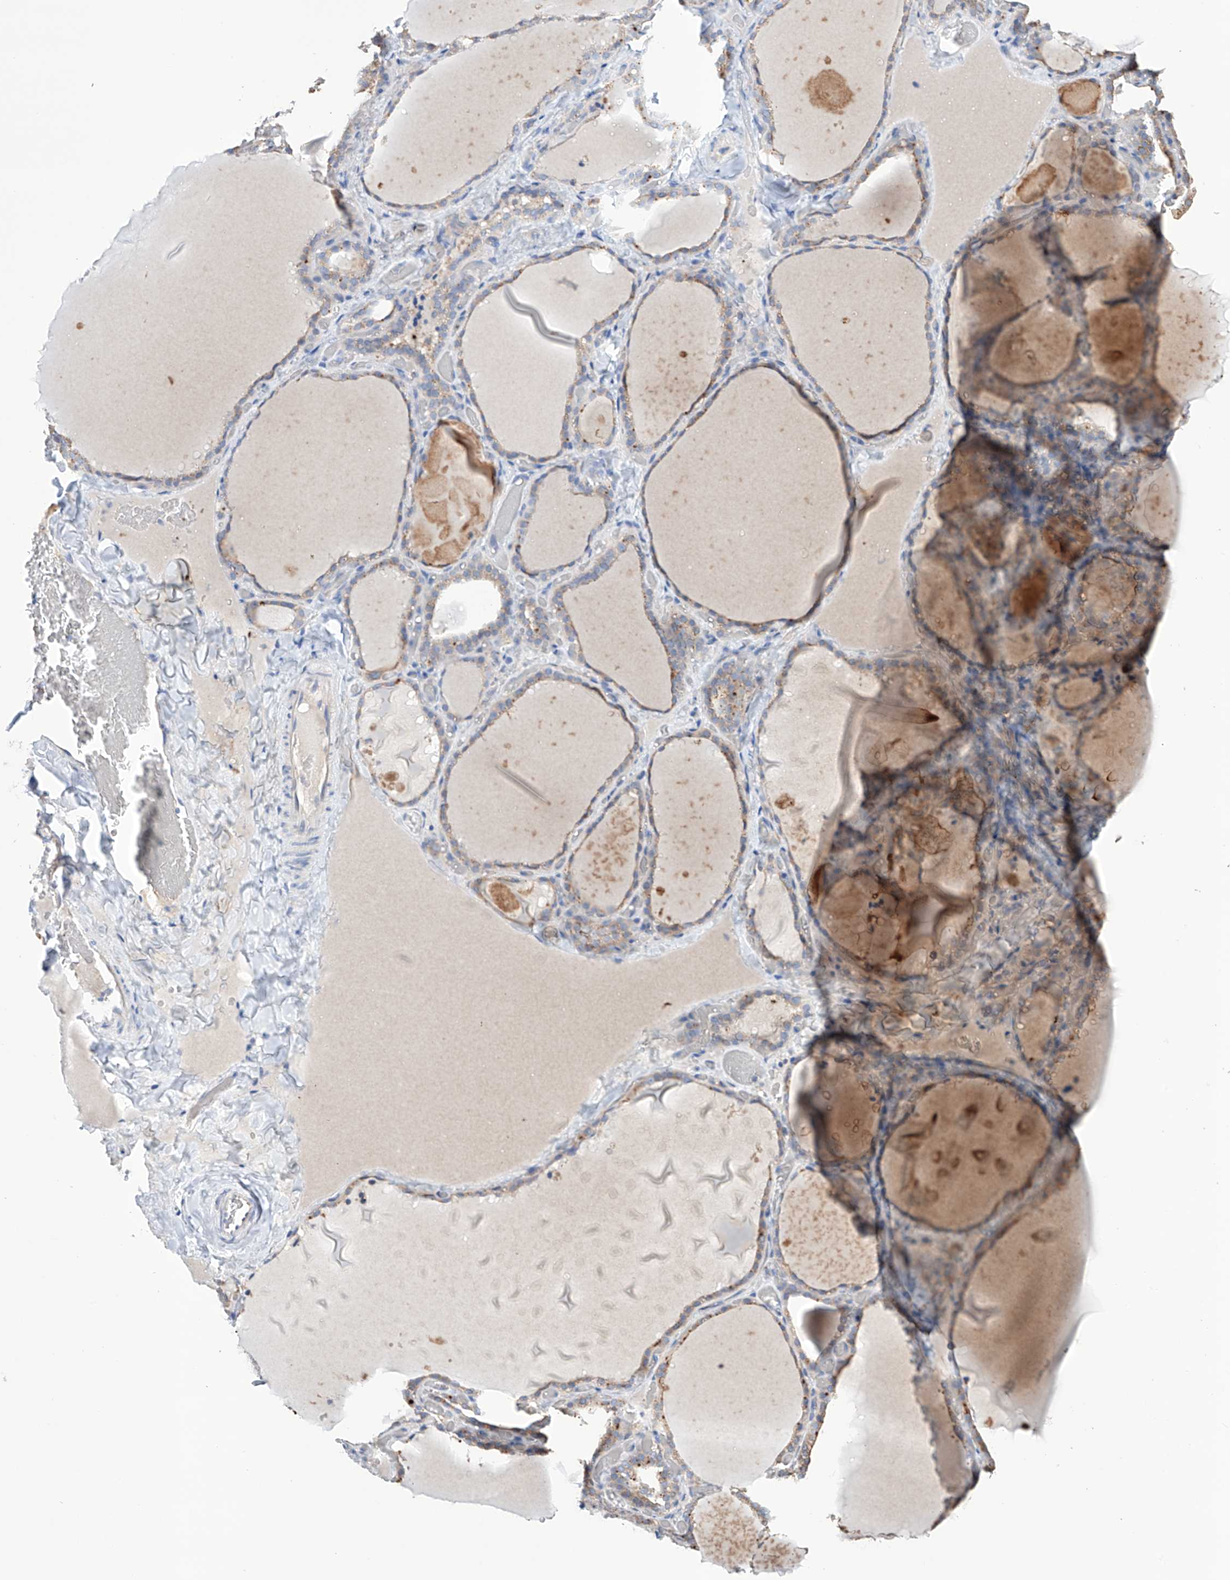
{"staining": {"intensity": "weak", "quantity": ">75%", "location": "cytoplasmic/membranous"}, "tissue": "thyroid gland", "cell_type": "Glandular cells", "image_type": "normal", "snomed": [{"axis": "morphology", "description": "Normal tissue, NOS"}, {"axis": "topography", "description": "Thyroid gland"}], "caption": "High-magnification brightfield microscopy of benign thyroid gland stained with DAB (brown) and counterstained with hematoxylin (blue). glandular cells exhibit weak cytoplasmic/membranous staining is appreciated in about>75% of cells.", "gene": "AFG1L", "patient": {"sex": "female", "age": 22}}